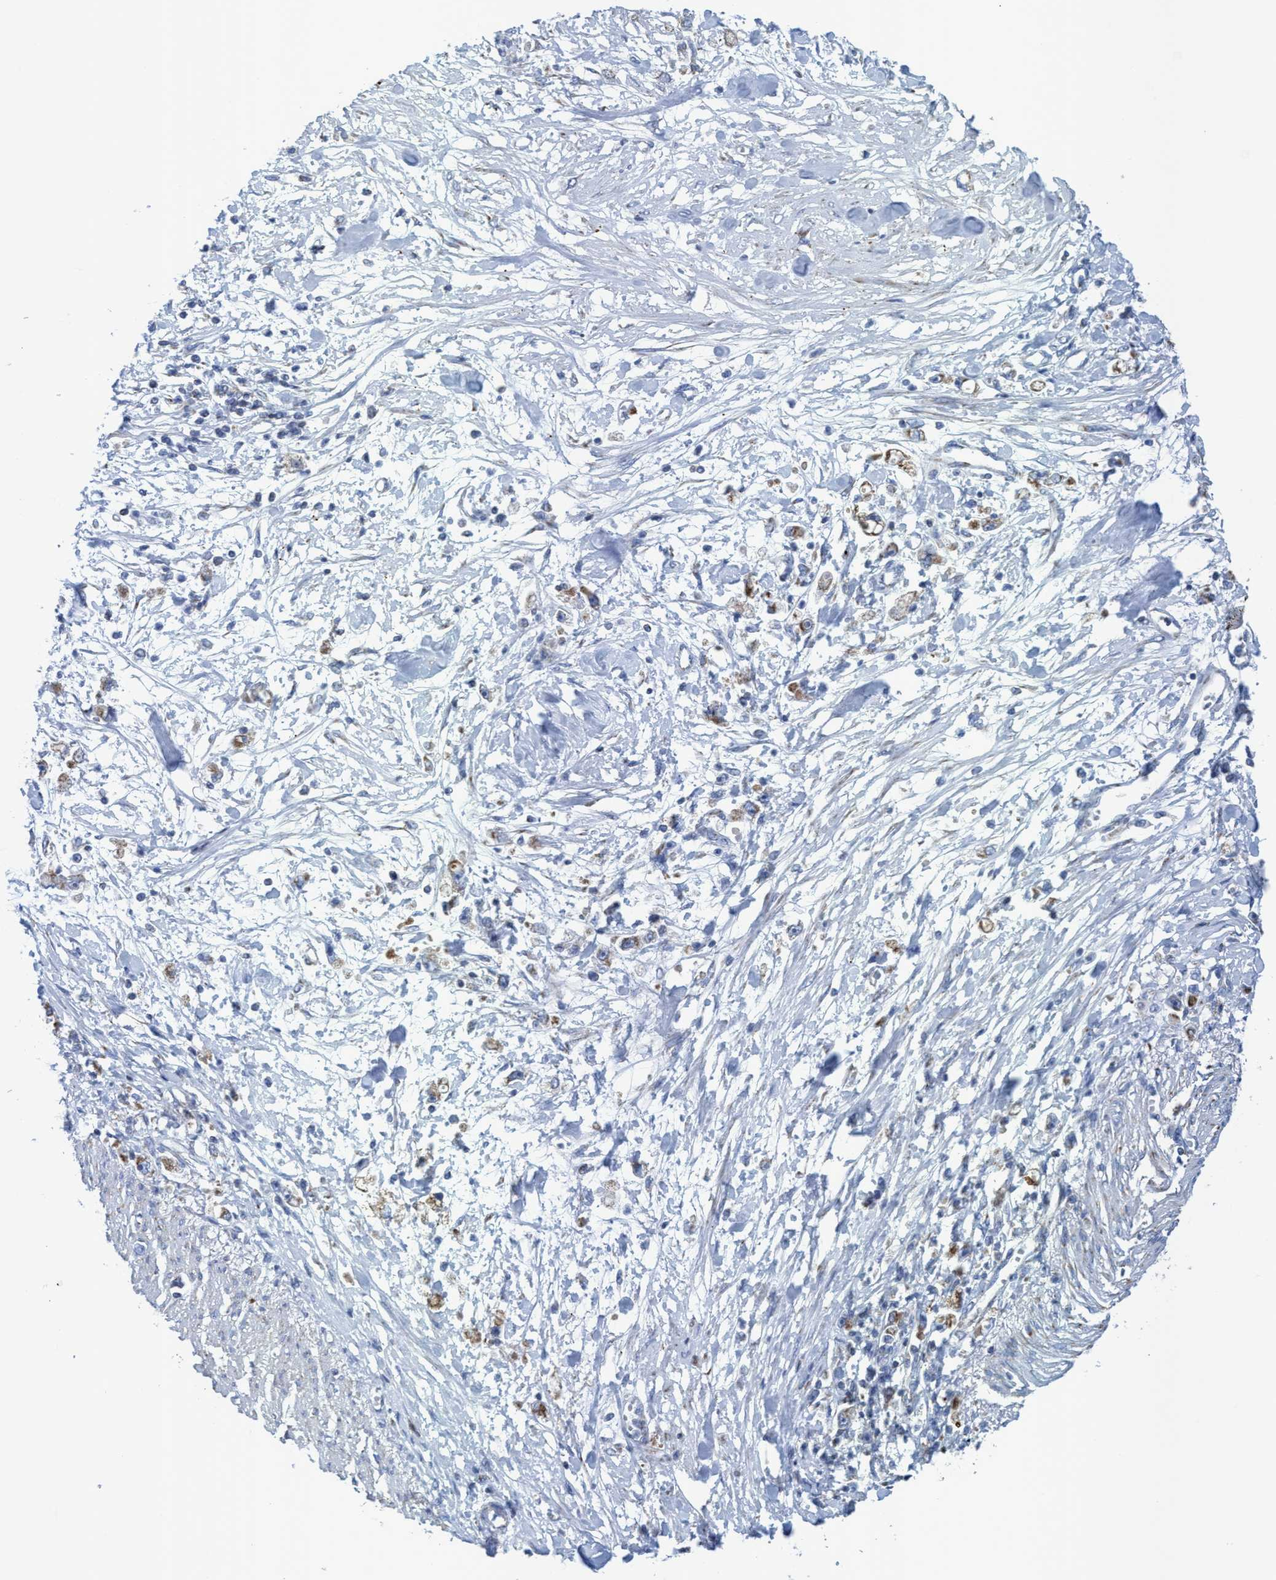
{"staining": {"intensity": "moderate", "quantity": ">75%", "location": "cytoplasmic/membranous"}, "tissue": "stomach cancer", "cell_type": "Tumor cells", "image_type": "cancer", "snomed": [{"axis": "morphology", "description": "Adenocarcinoma, NOS"}, {"axis": "topography", "description": "Stomach"}], "caption": "A micrograph of human stomach cancer stained for a protein reveals moderate cytoplasmic/membranous brown staining in tumor cells.", "gene": "GGA3", "patient": {"sex": "female", "age": 59}}